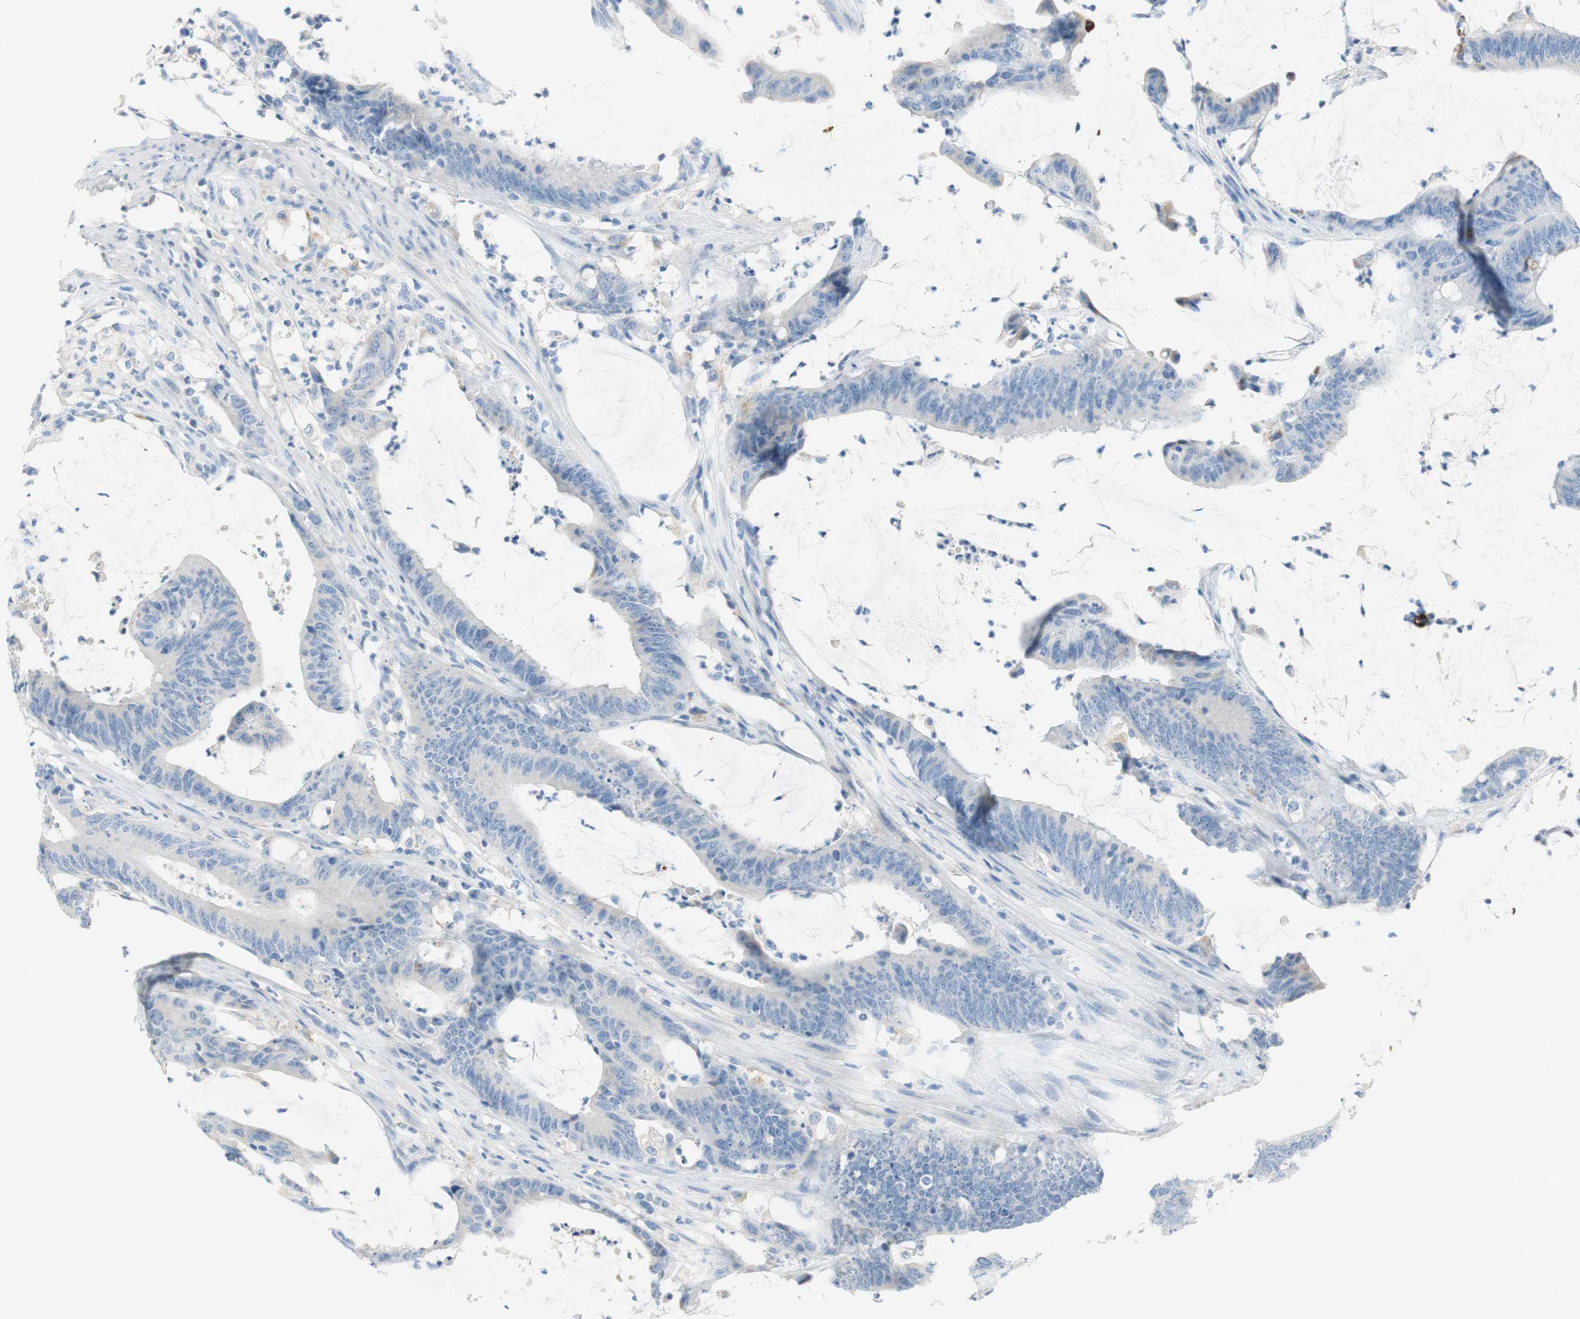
{"staining": {"intensity": "negative", "quantity": "none", "location": "none"}, "tissue": "colorectal cancer", "cell_type": "Tumor cells", "image_type": "cancer", "snomed": [{"axis": "morphology", "description": "Adenocarcinoma, NOS"}, {"axis": "topography", "description": "Rectum"}], "caption": "There is no significant positivity in tumor cells of colorectal cancer (adenocarcinoma).", "gene": "POLR2J3", "patient": {"sex": "female", "age": 66}}